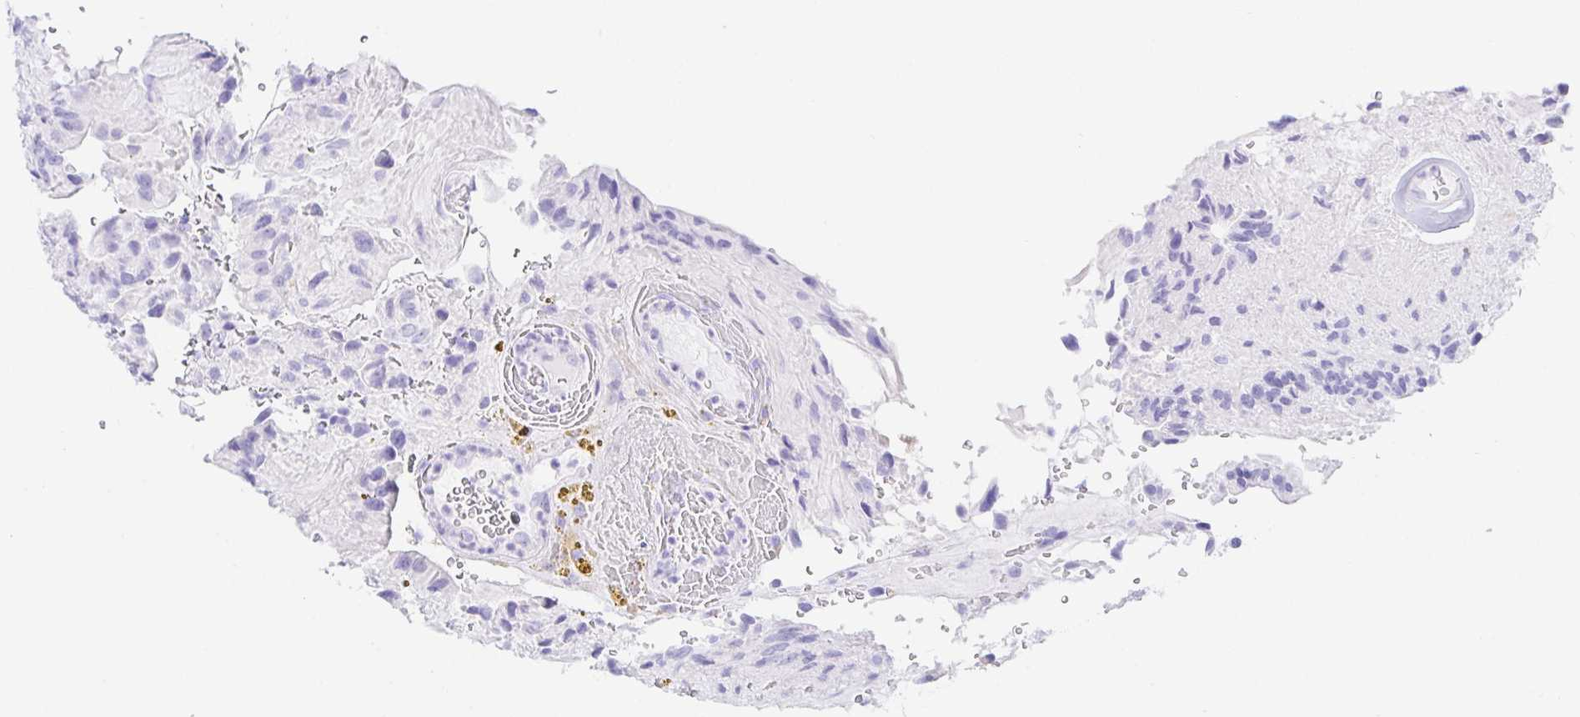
{"staining": {"intensity": "negative", "quantity": "none", "location": "none"}, "tissue": "glioma", "cell_type": "Tumor cells", "image_type": "cancer", "snomed": [{"axis": "morphology", "description": "Glioma, malignant, Low grade"}, {"axis": "topography", "description": "Brain"}], "caption": "Glioma stained for a protein using immunohistochemistry (IHC) reveals no staining tumor cells.", "gene": "PAX8", "patient": {"sex": "male", "age": 31}}